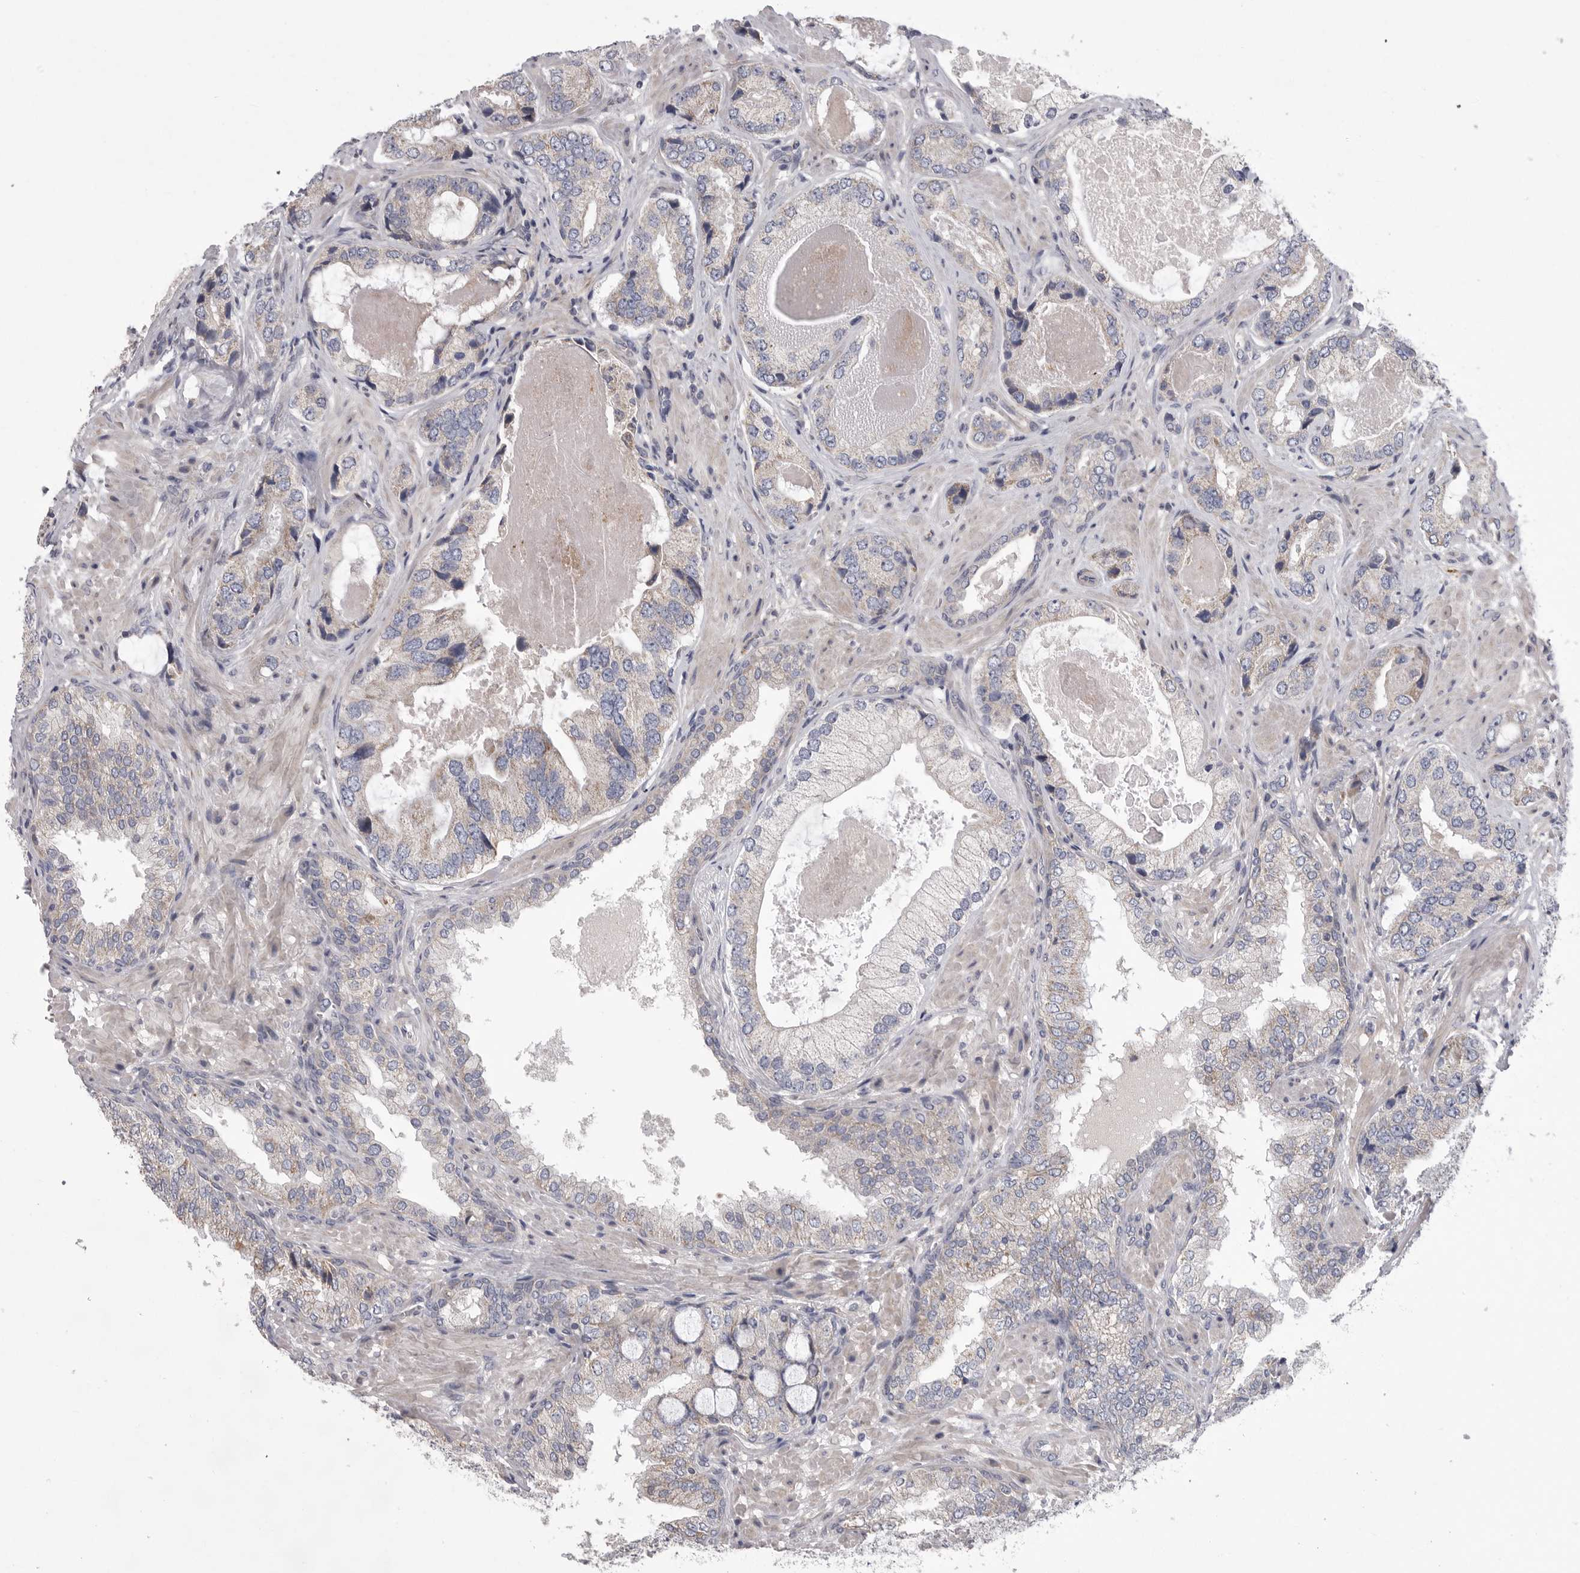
{"staining": {"intensity": "negative", "quantity": "none", "location": "none"}, "tissue": "prostate cancer", "cell_type": "Tumor cells", "image_type": "cancer", "snomed": [{"axis": "morphology", "description": "Normal tissue, NOS"}, {"axis": "morphology", "description": "Adenocarcinoma, High grade"}, {"axis": "topography", "description": "Prostate"}, {"axis": "topography", "description": "Peripheral nerve tissue"}], "caption": "Immunohistochemistry image of neoplastic tissue: prostate cancer stained with DAB demonstrates no significant protein staining in tumor cells.", "gene": "CRP", "patient": {"sex": "male", "age": 59}}